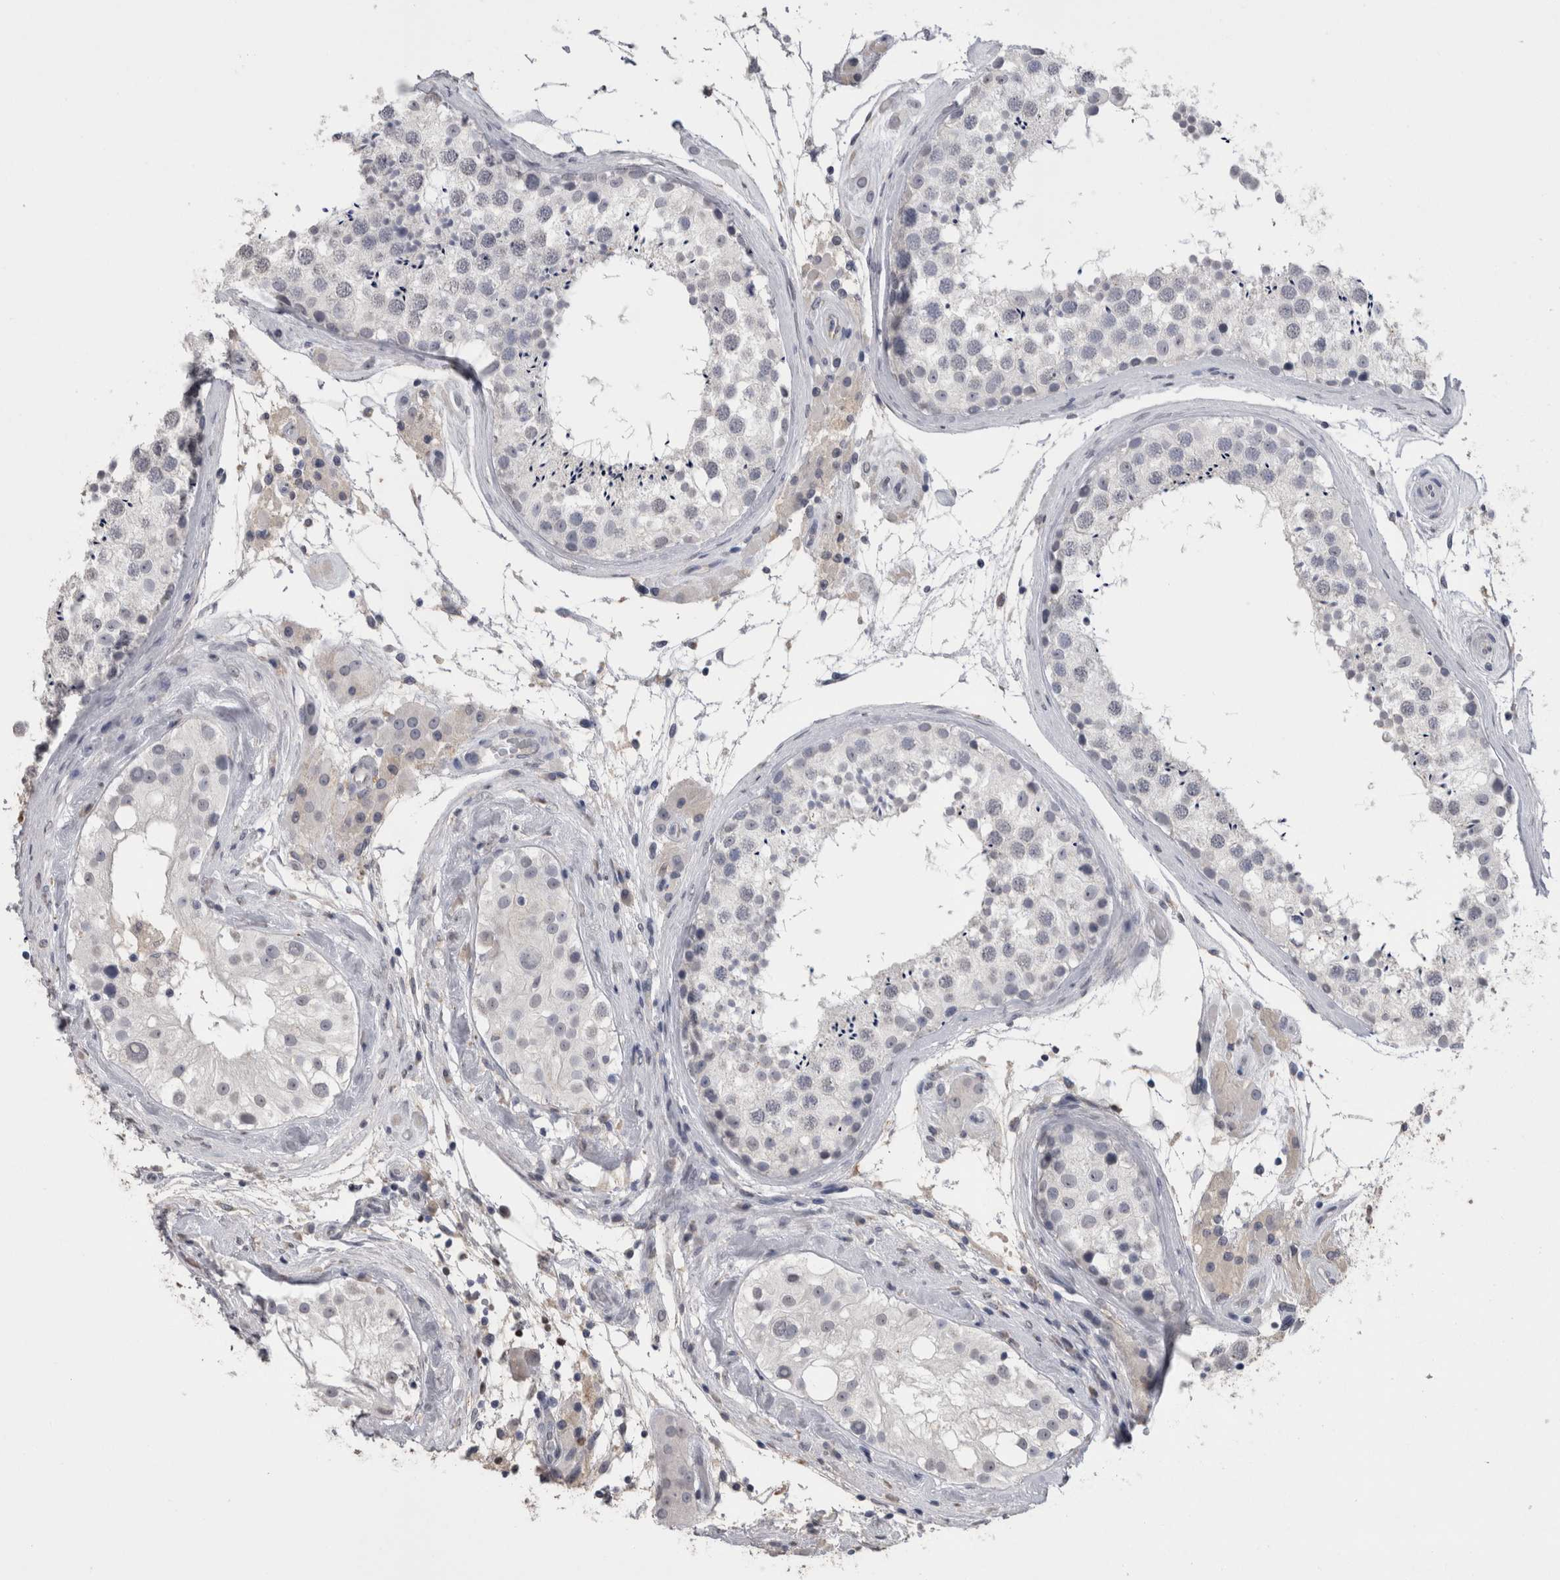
{"staining": {"intensity": "negative", "quantity": "none", "location": "none"}, "tissue": "testis", "cell_type": "Cells in seminiferous ducts", "image_type": "normal", "snomed": [{"axis": "morphology", "description": "Normal tissue, NOS"}, {"axis": "topography", "description": "Testis"}], "caption": "This is an immunohistochemistry micrograph of unremarkable testis. There is no positivity in cells in seminiferous ducts.", "gene": "PAX5", "patient": {"sex": "male", "age": 46}}